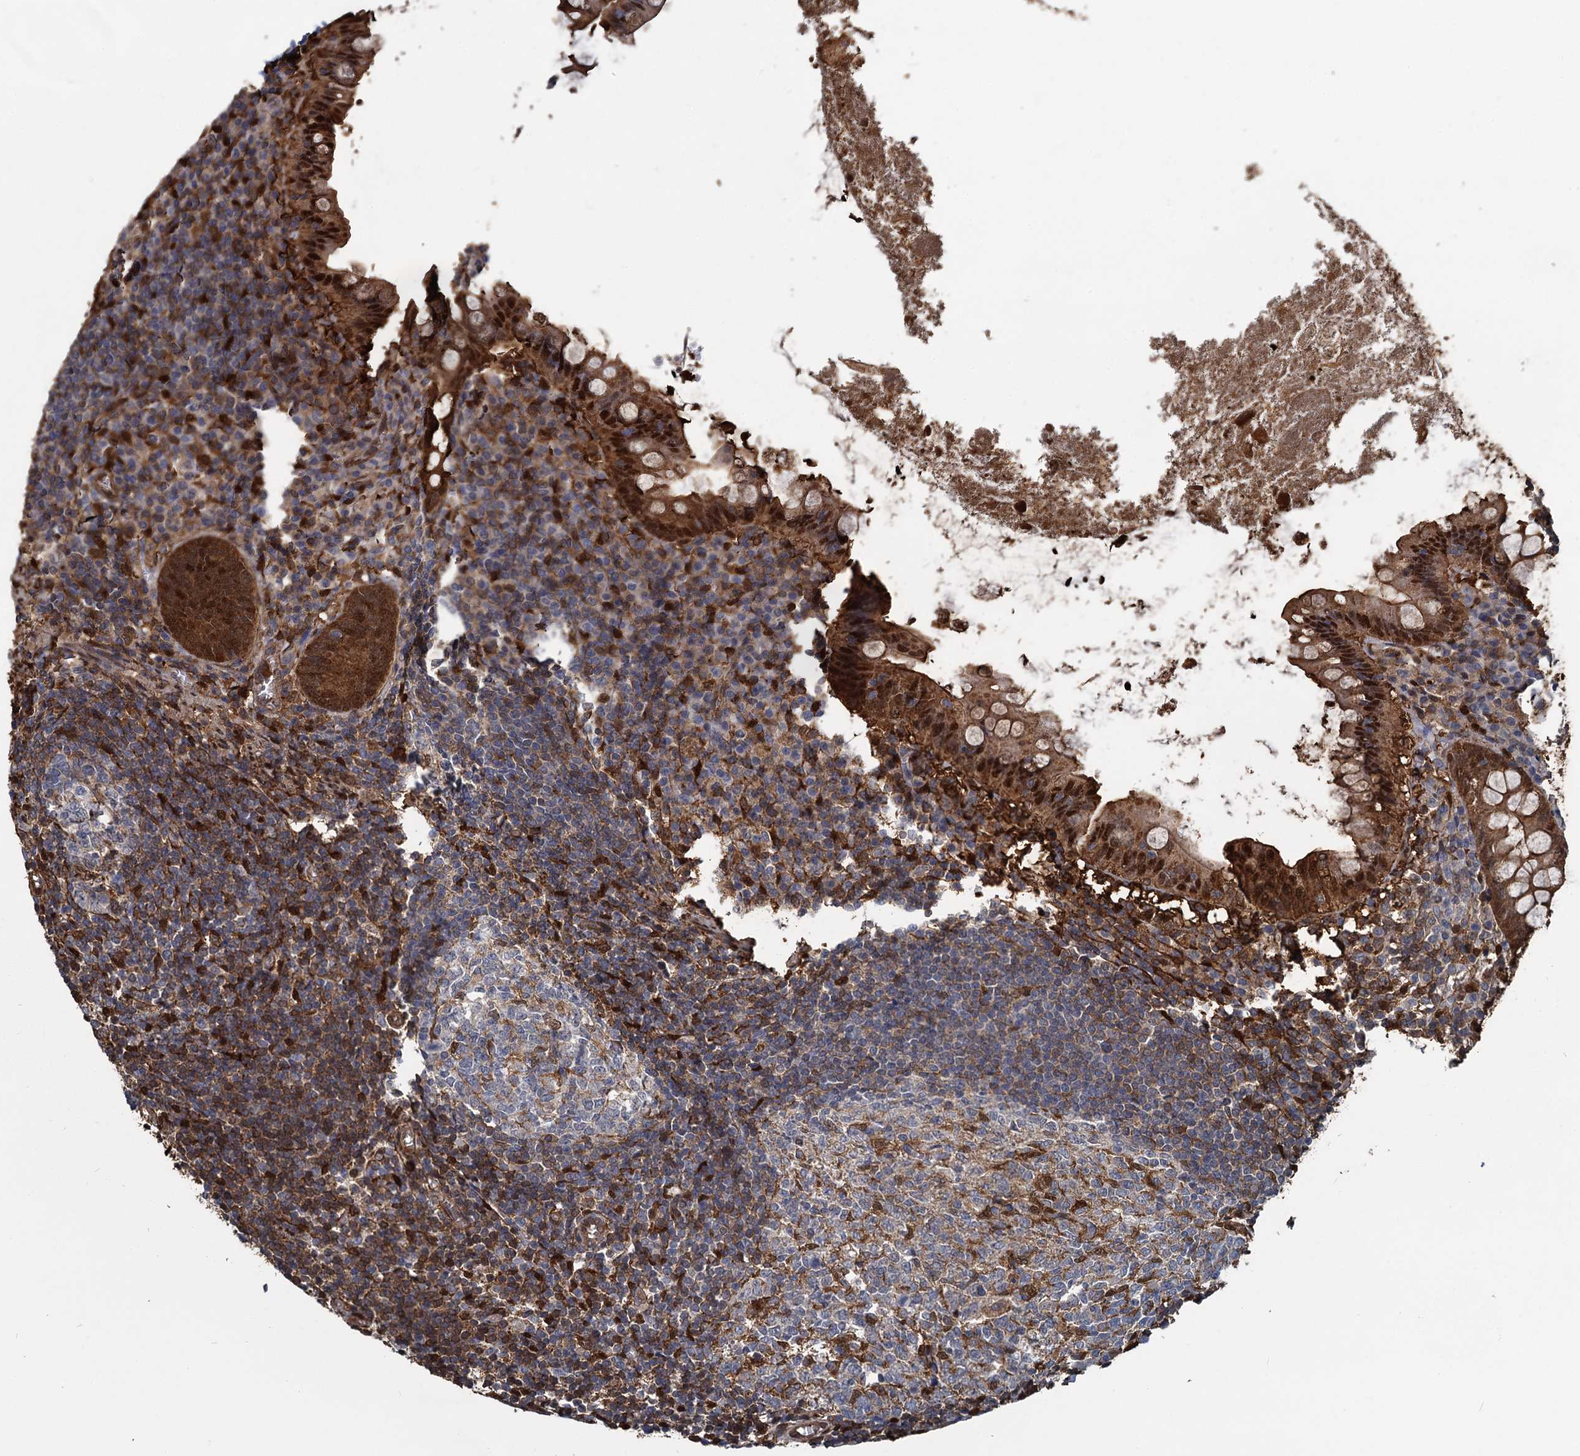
{"staining": {"intensity": "moderate", "quantity": ">75%", "location": "cytoplasmic/membranous,nuclear"}, "tissue": "appendix", "cell_type": "Glandular cells", "image_type": "normal", "snomed": [{"axis": "morphology", "description": "Normal tissue, NOS"}, {"axis": "topography", "description": "Appendix"}], "caption": "Immunohistochemistry (IHC) (DAB (3,3'-diaminobenzidine)) staining of normal appendix displays moderate cytoplasmic/membranous,nuclear protein positivity in approximately >75% of glandular cells.", "gene": "S100A6", "patient": {"sex": "female", "age": 51}}